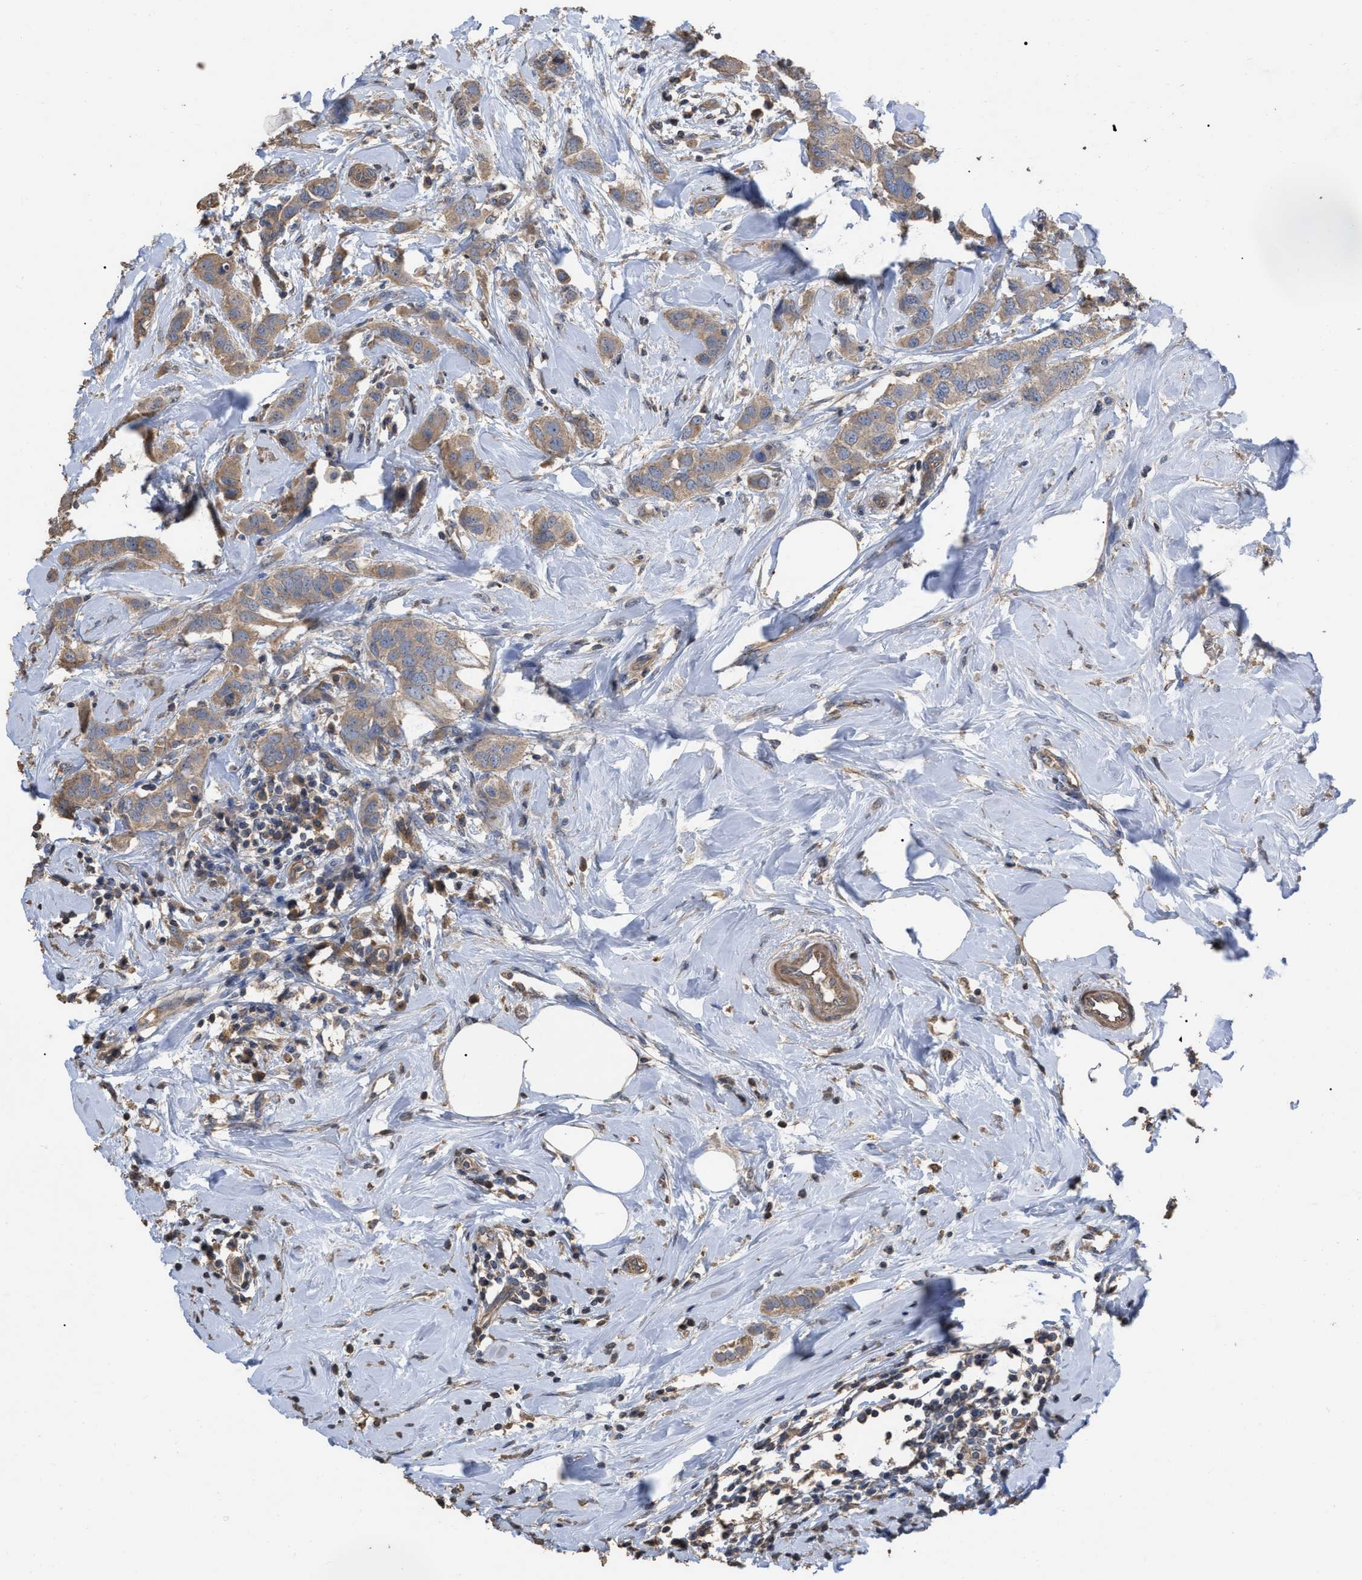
{"staining": {"intensity": "weak", "quantity": "25%-75%", "location": "cytoplasmic/membranous"}, "tissue": "breast cancer", "cell_type": "Tumor cells", "image_type": "cancer", "snomed": [{"axis": "morphology", "description": "Duct carcinoma"}, {"axis": "topography", "description": "Breast"}], "caption": "Breast cancer tissue displays weak cytoplasmic/membranous staining in approximately 25%-75% of tumor cells", "gene": "BTN2A1", "patient": {"sex": "female", "age": 50}}